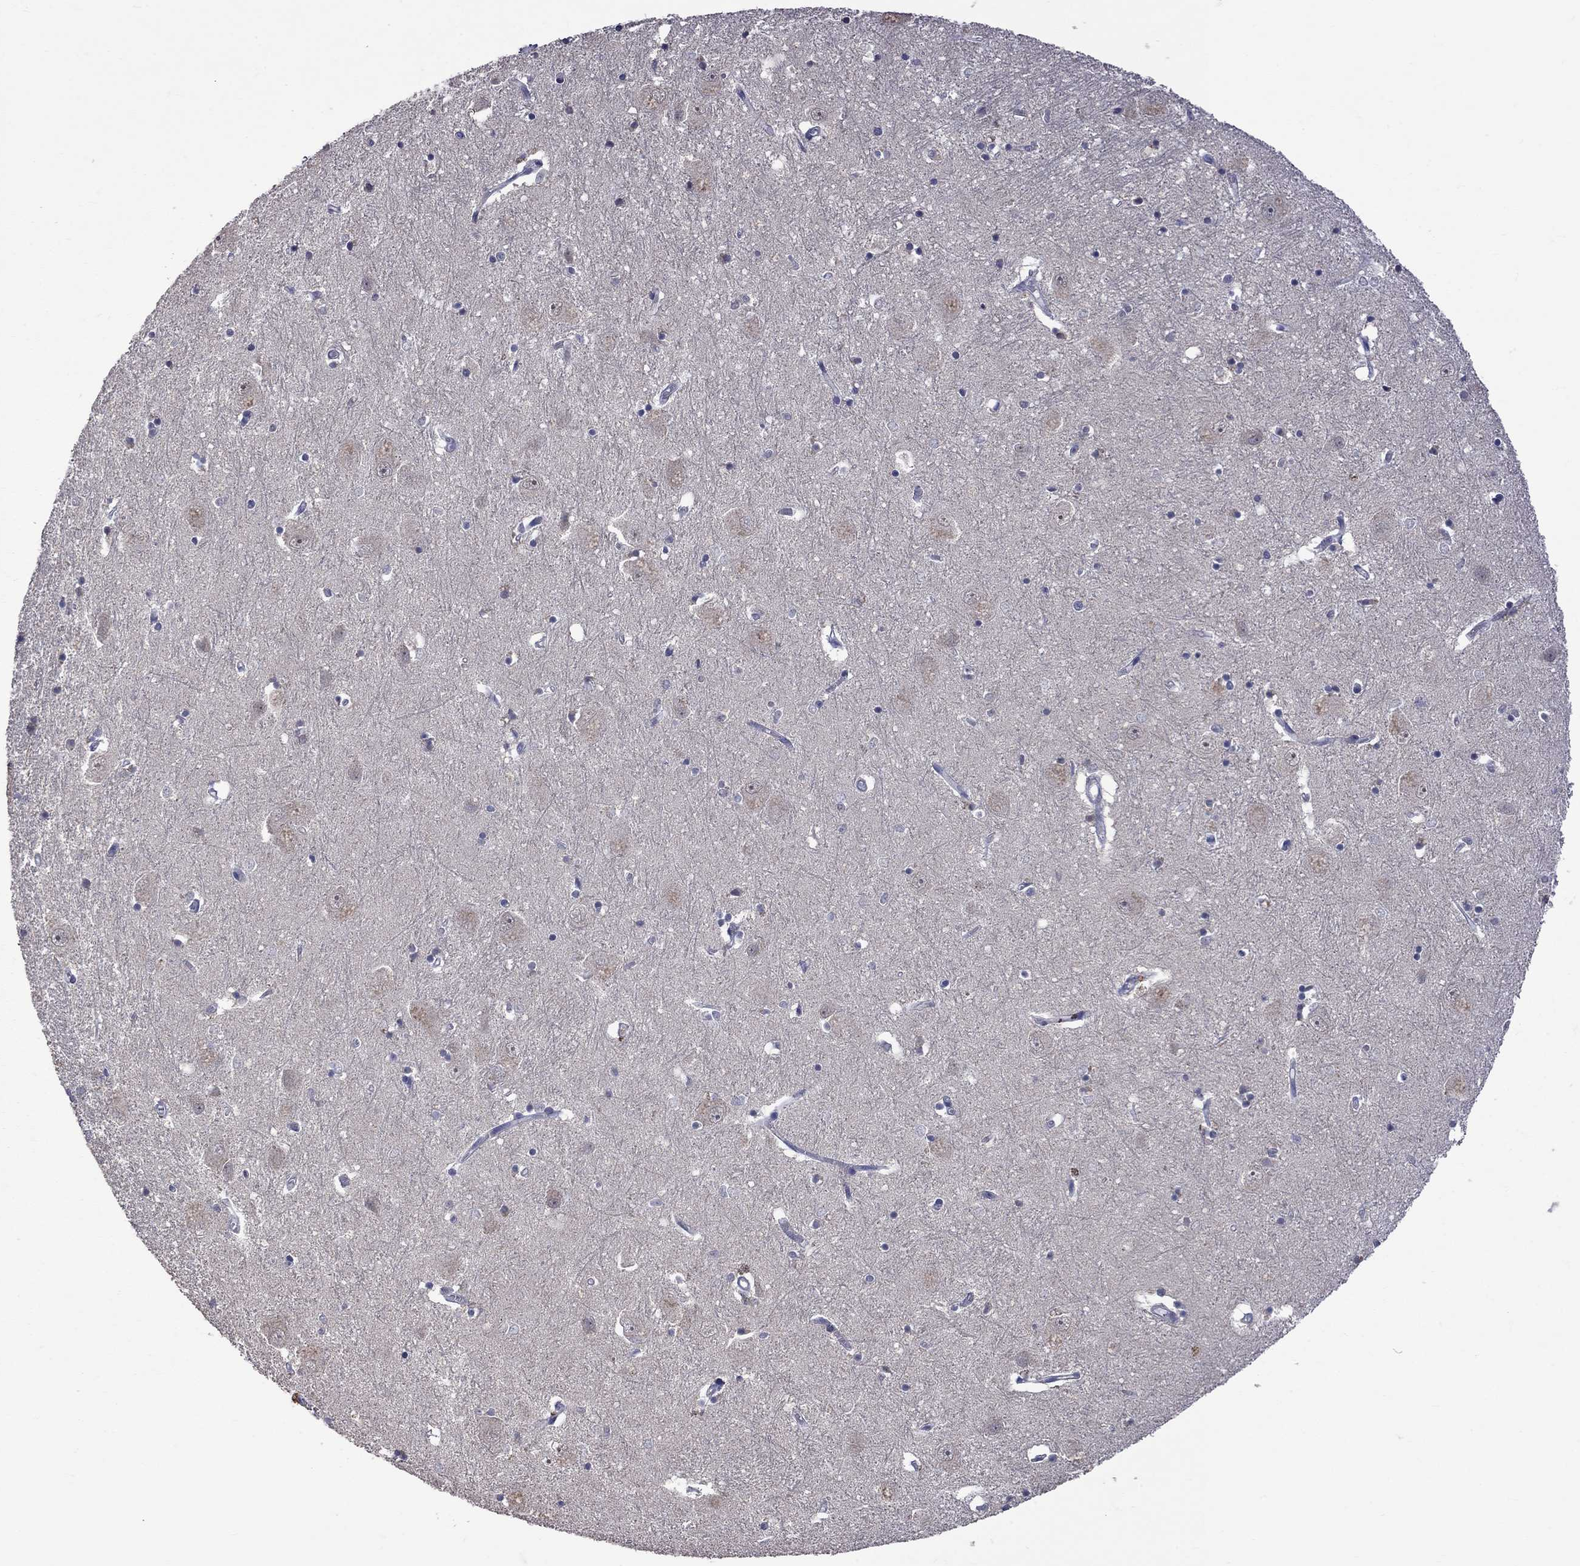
{"staining": {"intensity": "negative", "quantity": "none", "location": "none"}, "tissue": "caudate", "cell_type": "Glial cells", "image_type": "normal", "snomed": [{"axis": "morphology", "description": "Normal tissue, NOS"}, {"axis": "topography", "description": "Lateral ventricle wall"}], "caption": "IHC histopathology image of benign caudate: caudate stained with DAB (3,3'-diaminobenzidine) demonstrates no significant protein positivity in glial cells.", "gene": "HTR6", "patient": {"sex": "male", "age": 54}}